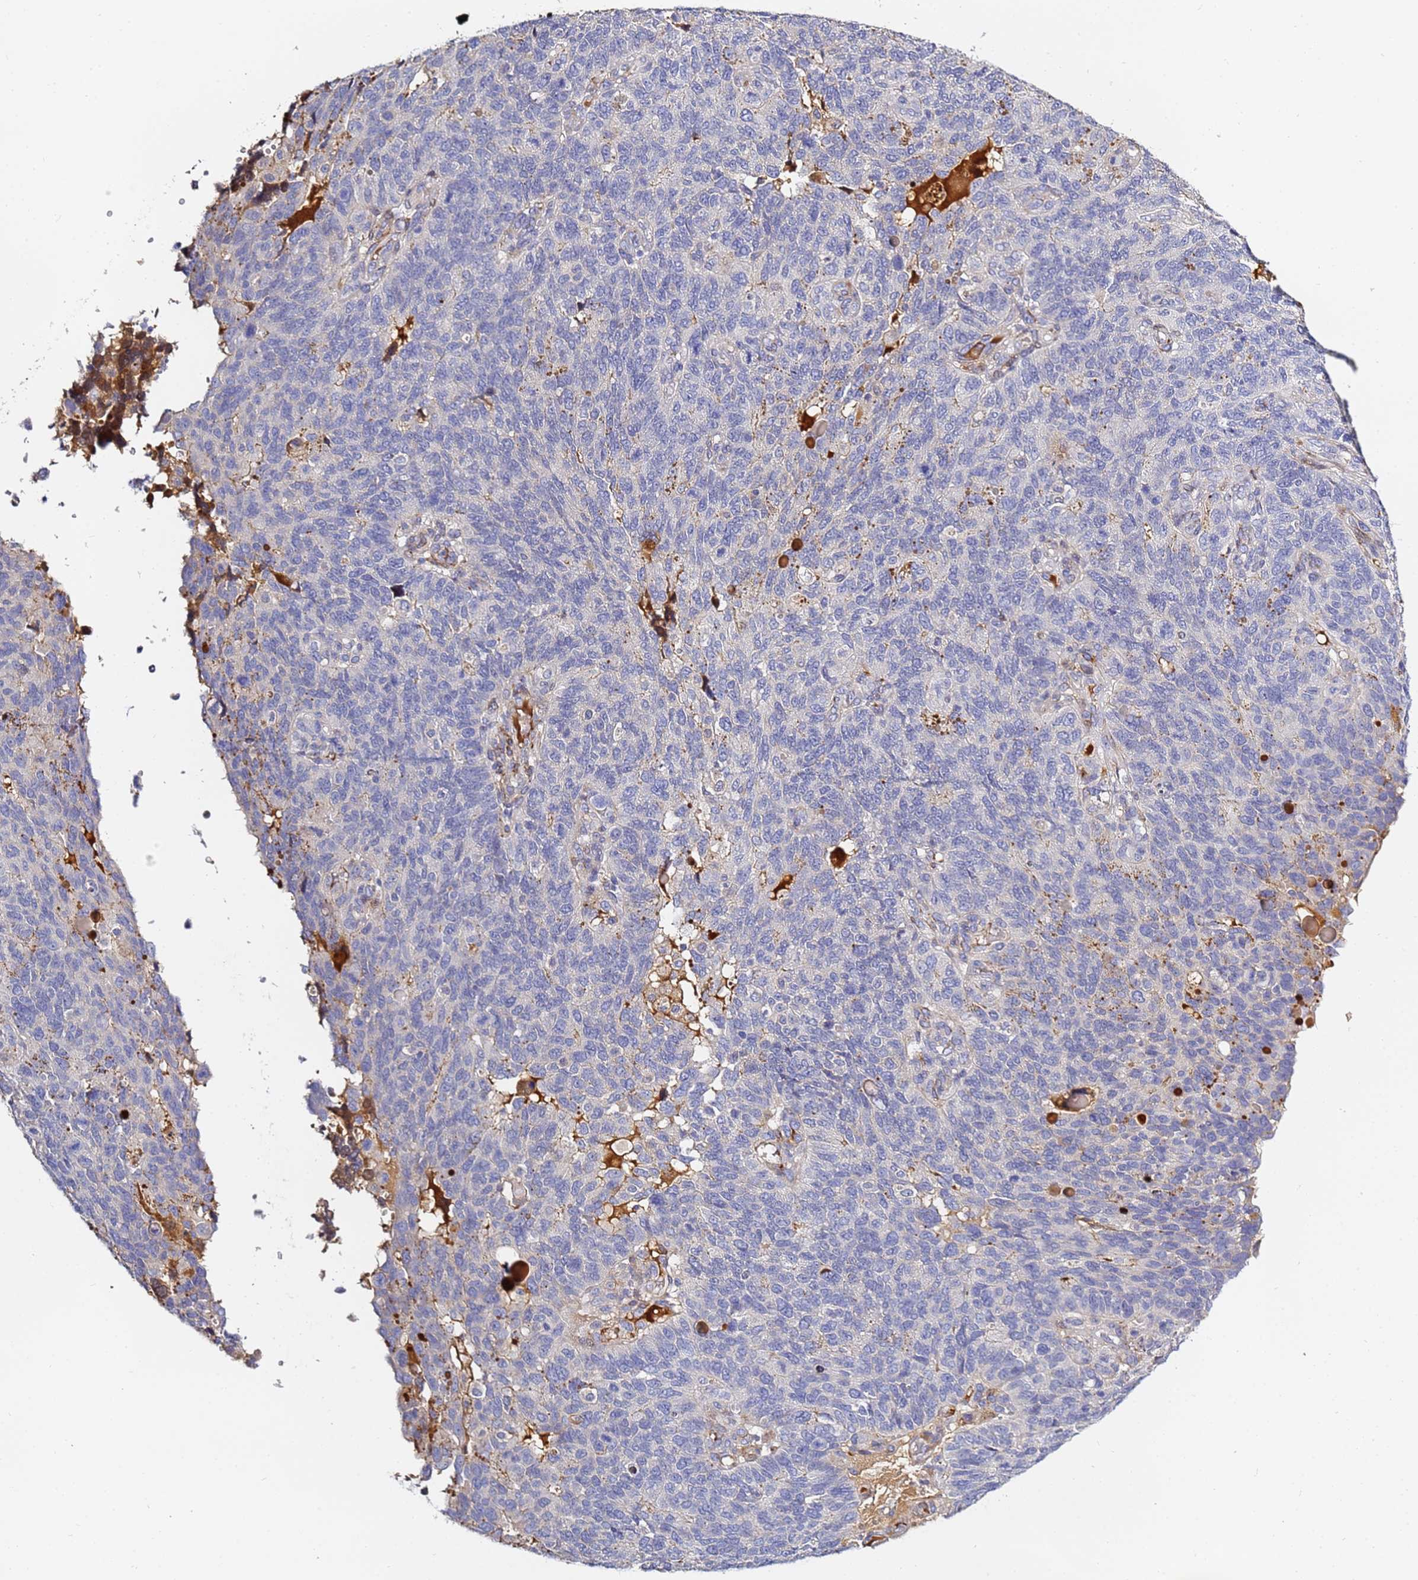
{"staining": {"intensity": "negative", "quantity": "none", "location": "none"}, "tissue": "endometrial cancer", "cell_type": "Tumor cells", "image_type": "cancer", "snomed": [{"axis": "morphology", "description": "Adenocarcinoma, NOS"}, {"axis": "topography", "description": "Endometrium"}], "caption": "Endometrial cancer (adenocarcinoma) was stained to show a protein in brown. There is no significant staining in tumor cells.", "gene": "CFH", "patient": {"sex": "female", "age": 66}}